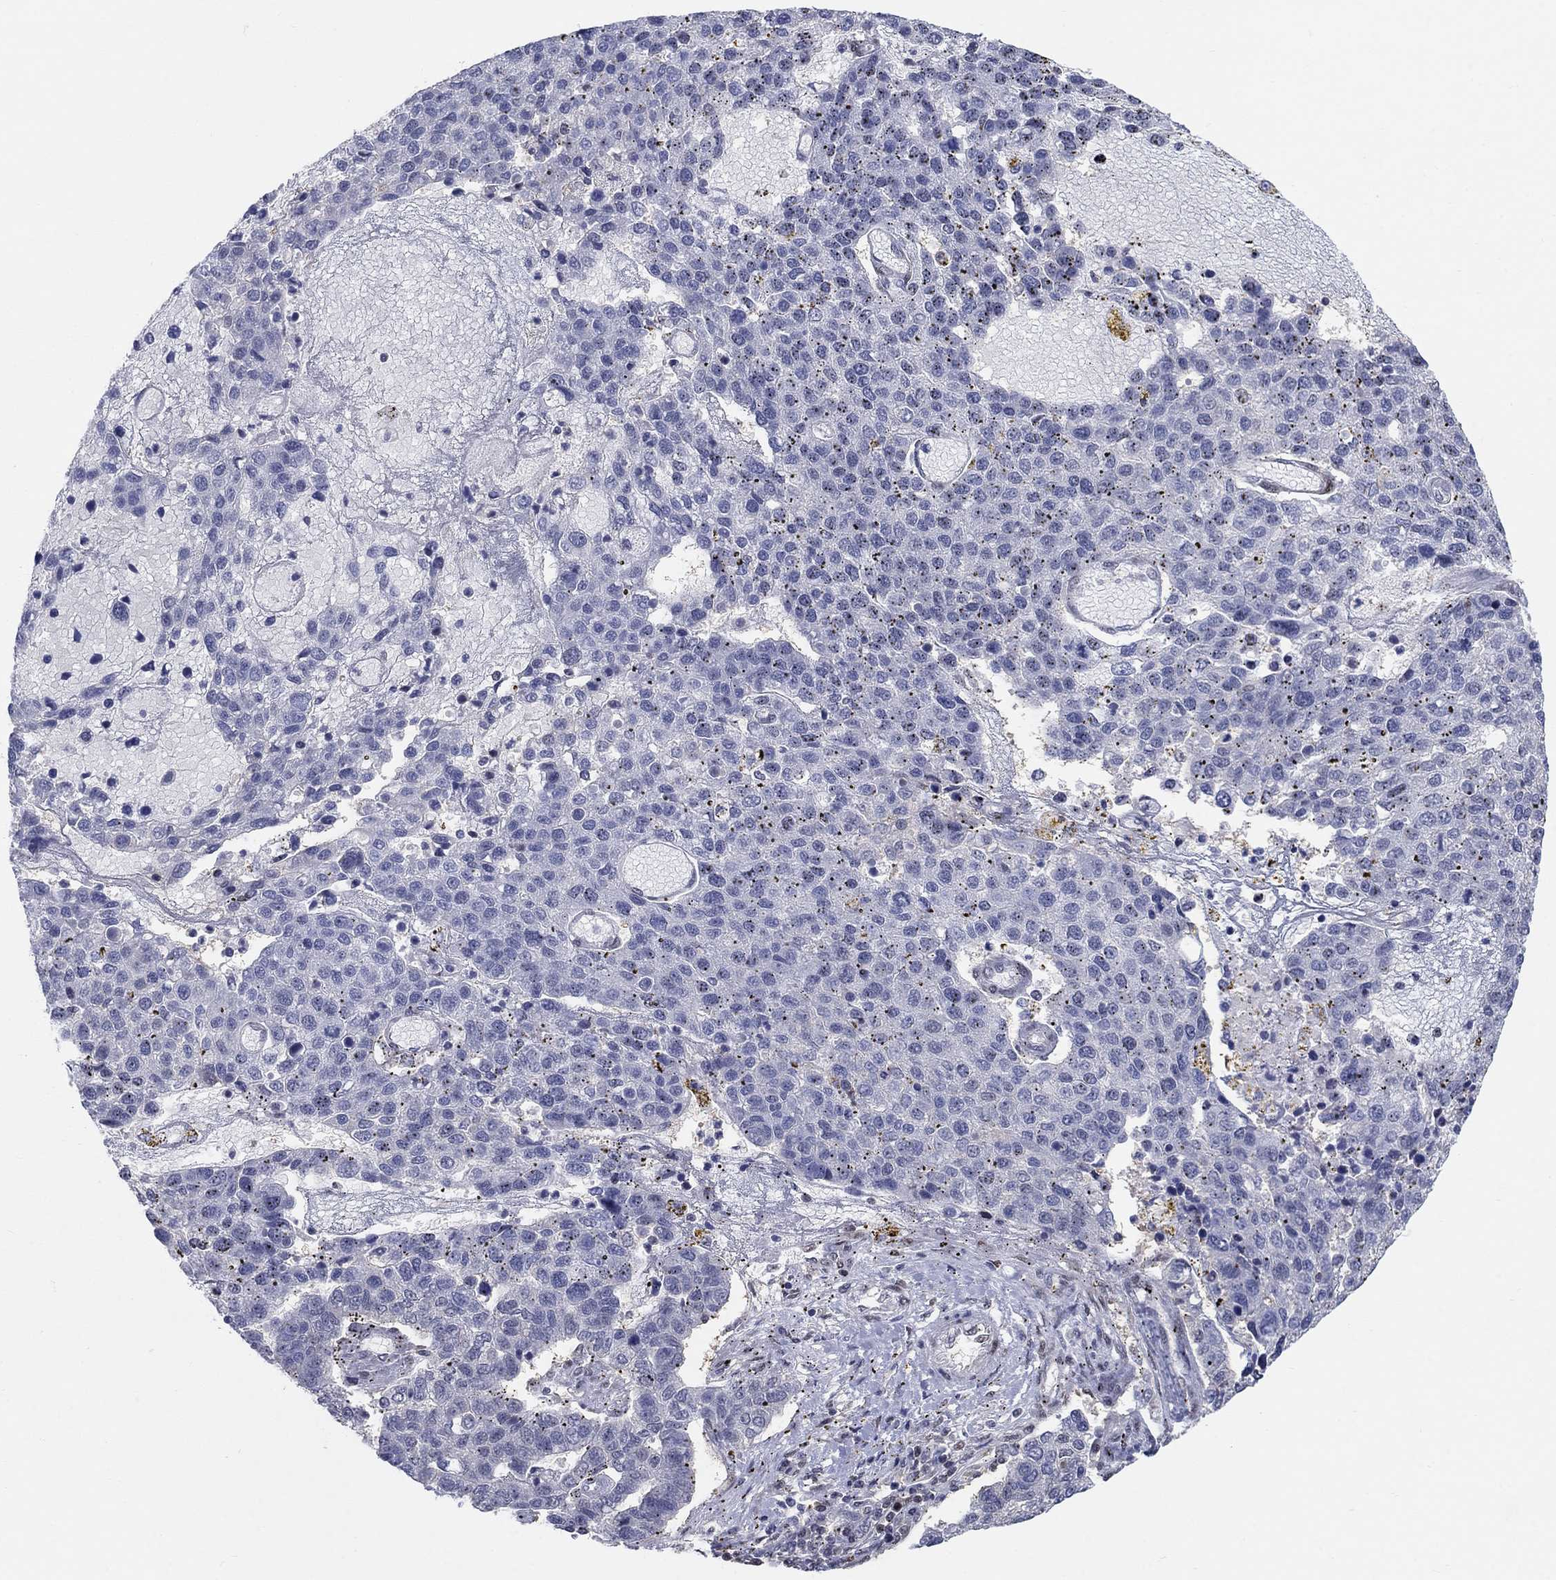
{"staining": {"intensity": "negative", "quantity": "none", "location": "none"}, "tissue": "pancreatic cancer", "cell_type": "Tumor cells", "image_type": "cancer", "snomed": [{"axis": "morphology", "description": "Adenocarcinoma, NOS"}, {"axis": "topography", "description": "Pancreas"}], "caption": "Pancreatic cancer (adenocarcinoma) stained for a protein using IHC reveals no staining tumor cells.", "gene": "CENPE", "patient": {"sex": "female", "age": 61}}